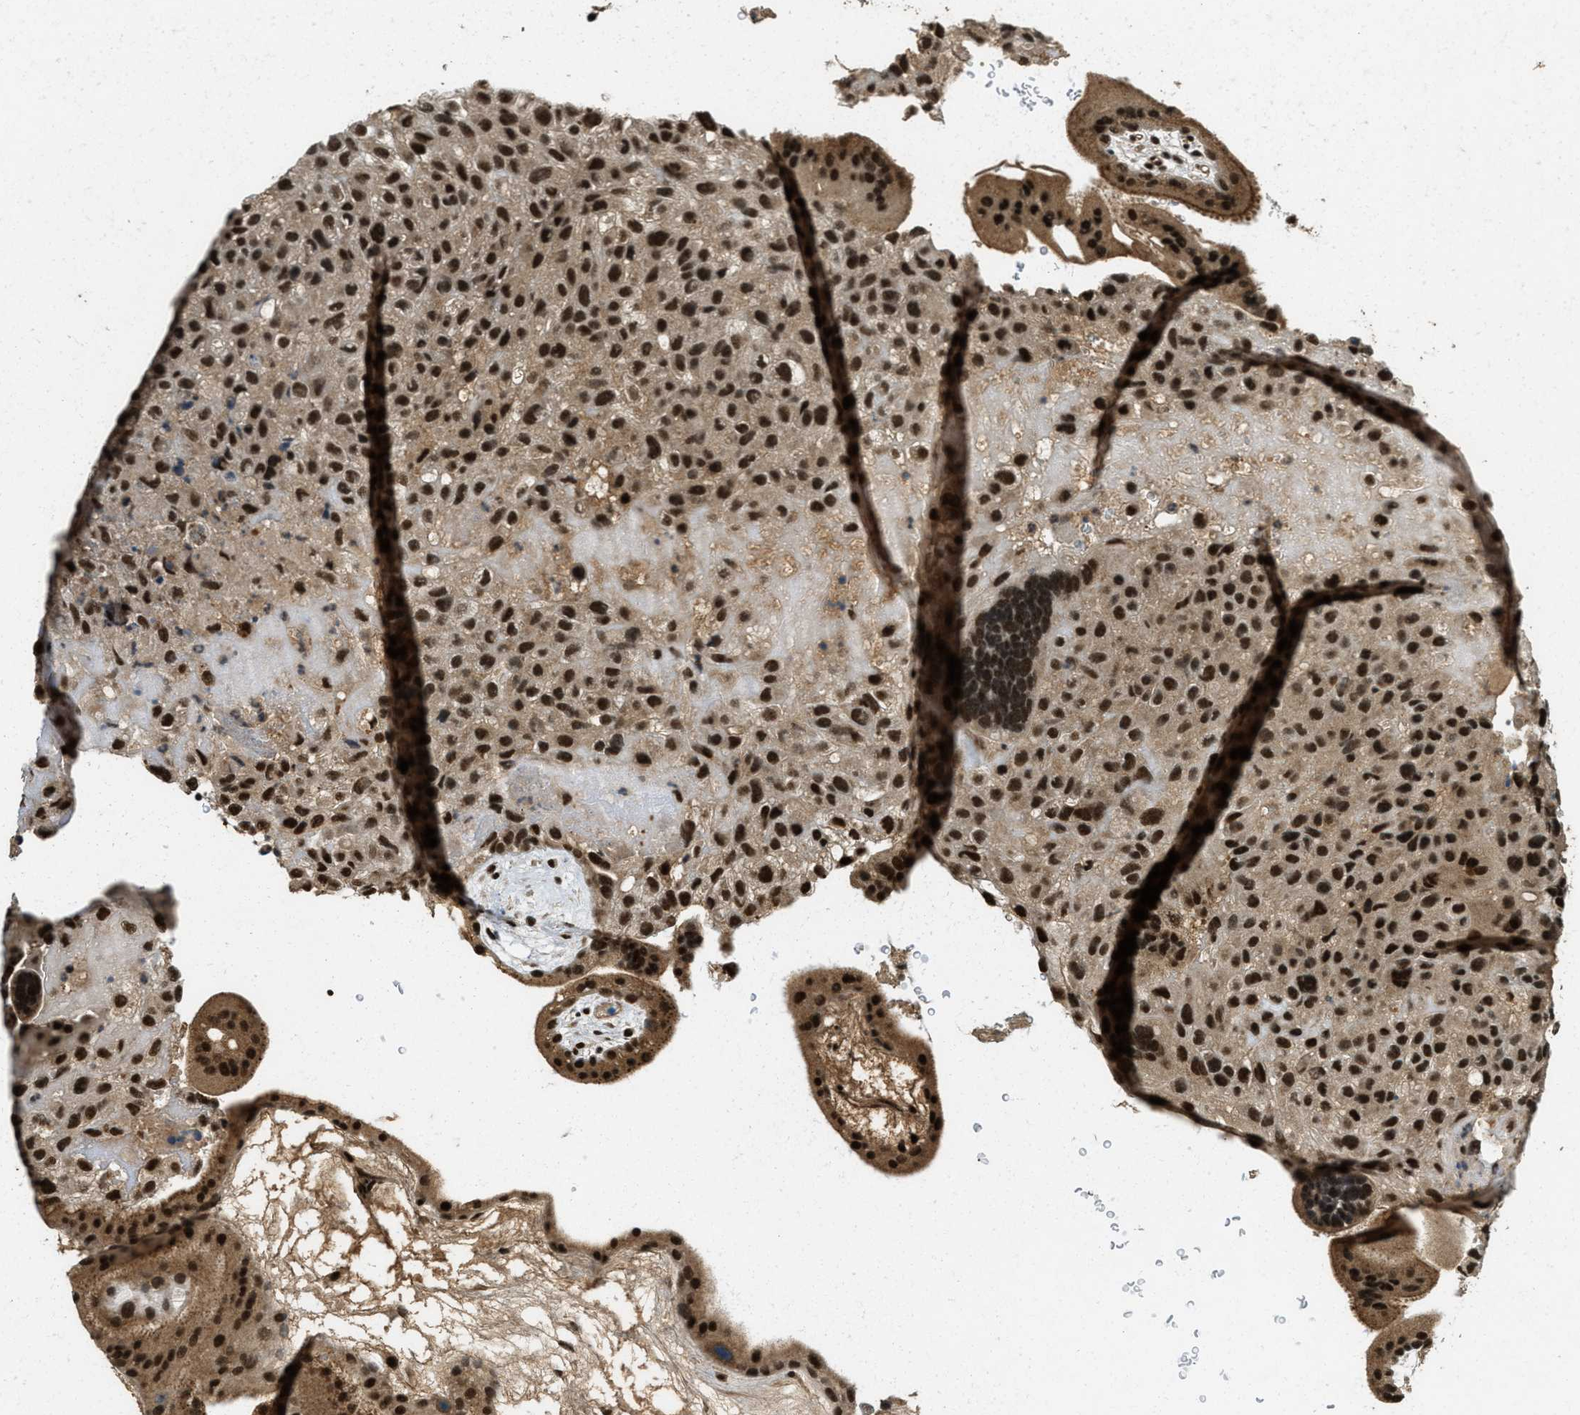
{"staining": {"intensity": "strong", "quantity": ">75%", "location": "cytoplasmic/membranous,nuclear"}, "tissue": "placenta", "cell_type": "Decidual cells", "image_type": "normal", "snomed": [{"axis": "morphology", "description": "Normal tissue, NOS"}, {"axis": "topography", "description": "Placenta"}], "caption": "Immunohistochemistry (IHC) photomicrograph of unremarkable placenta: placenta stained using immunohistochemistry exhibits high levels of strong protein expression localized specifically in the cytoplasmic/membranous,nuclear of decidual cells, appearing as a cytoplasmic/membranous,nuclear brown color.", "gene": "ZNF148", "patient": {"sex": "female", "age": 19}}